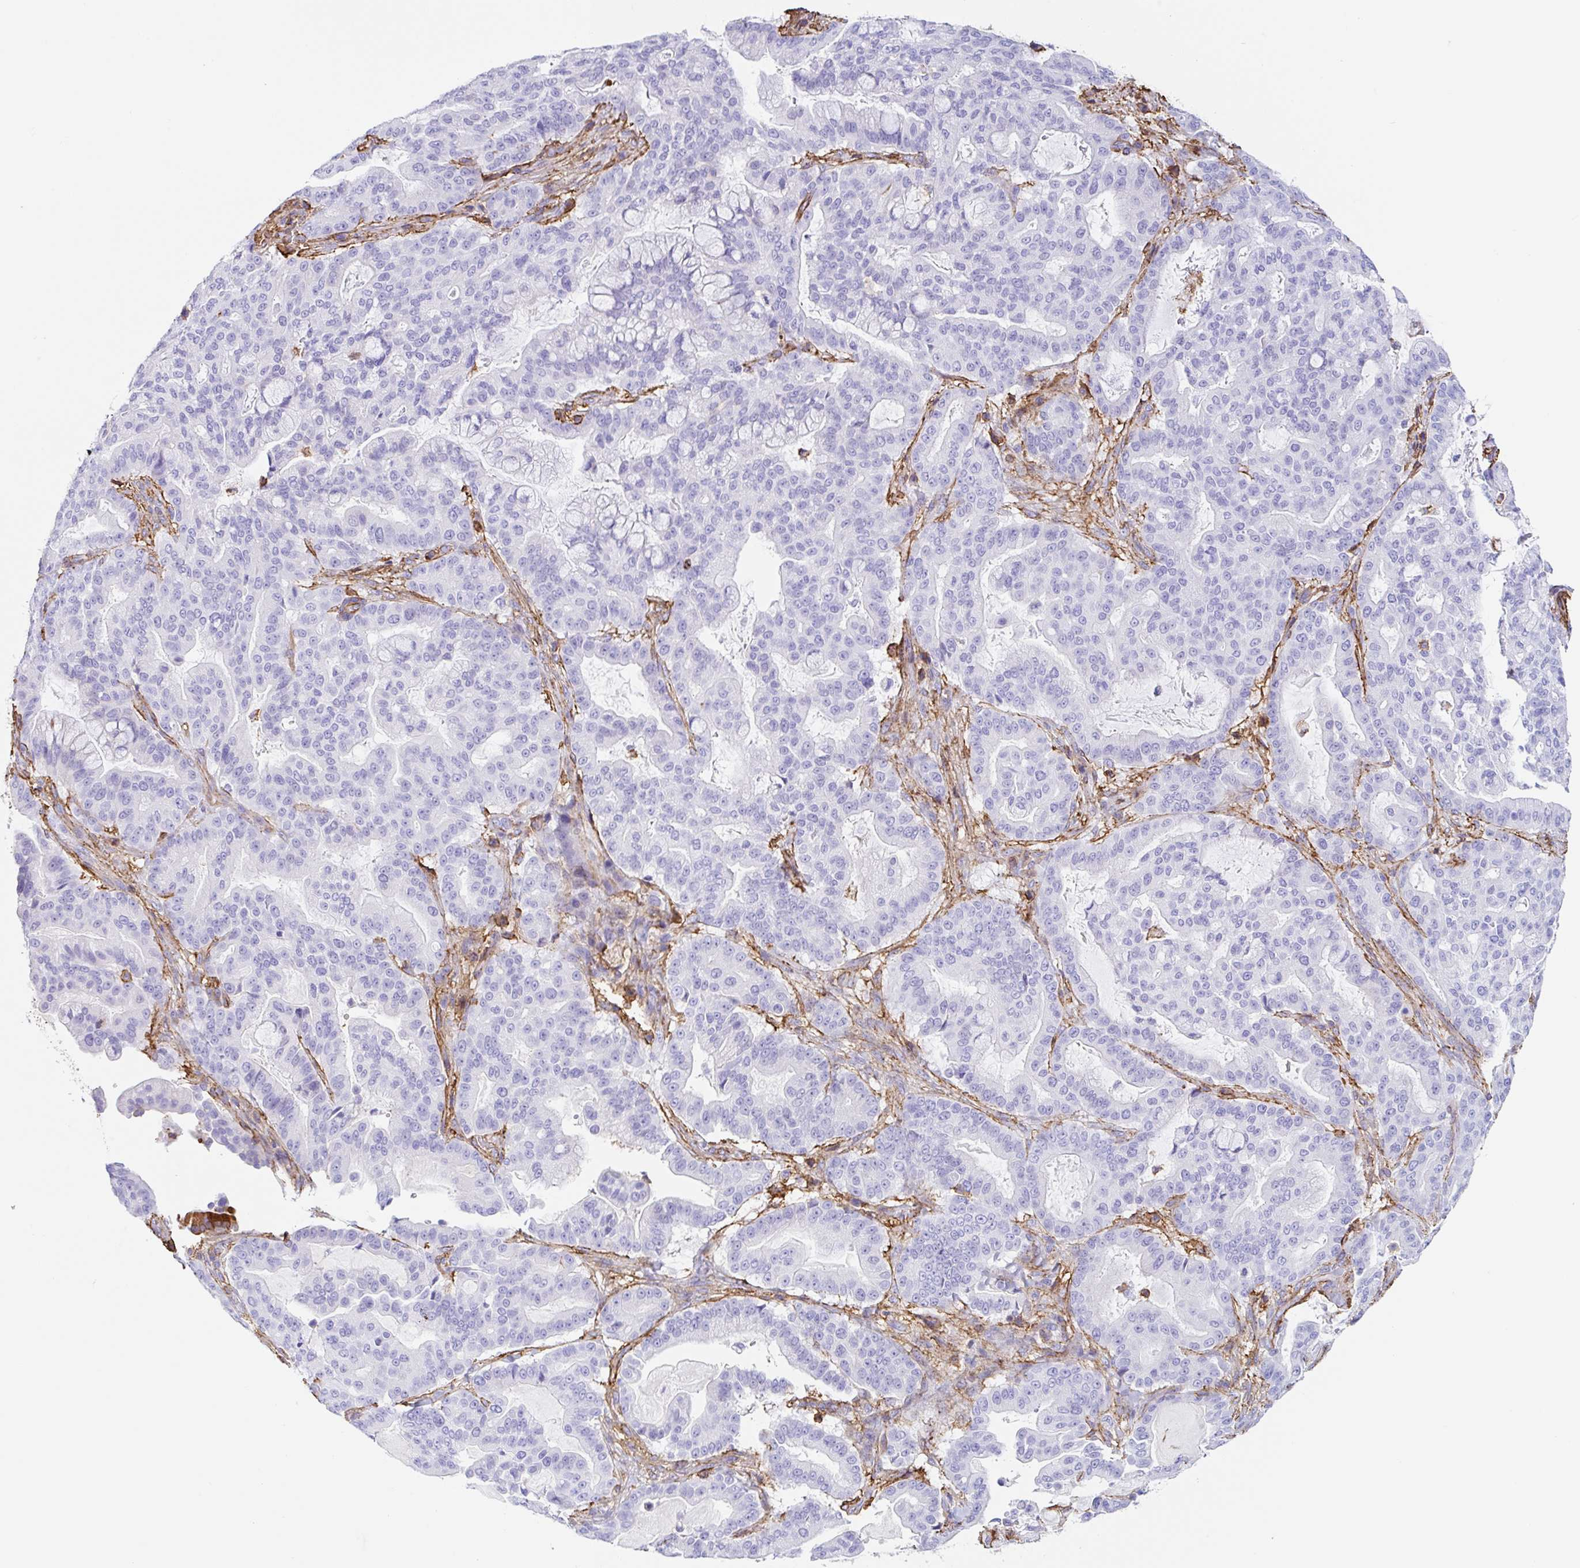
{"staining": {"intensity": "negative", "quantity": "none", "location": "none"}, "tissue": "pancreatic cancer", "cell_type": "Tumor cells", "image_type": "cancer", "snomed": [{"axis": "morphology", "description": "Adenocarcinoma, NOS"}, {"axis": "topography", "description": "Pancreas"}], "caption": "A histopathology image of pancreatic cancer stained for a protein reveals no brown staining in tumor cells. The staining was performed using DAB to visualize the protein expression in brown, while the nuclei were stained in blue with hematoxylin (Magnification: 20x).", "gene": "MTTP", "patient": {"sex": "male", "age": 63}}